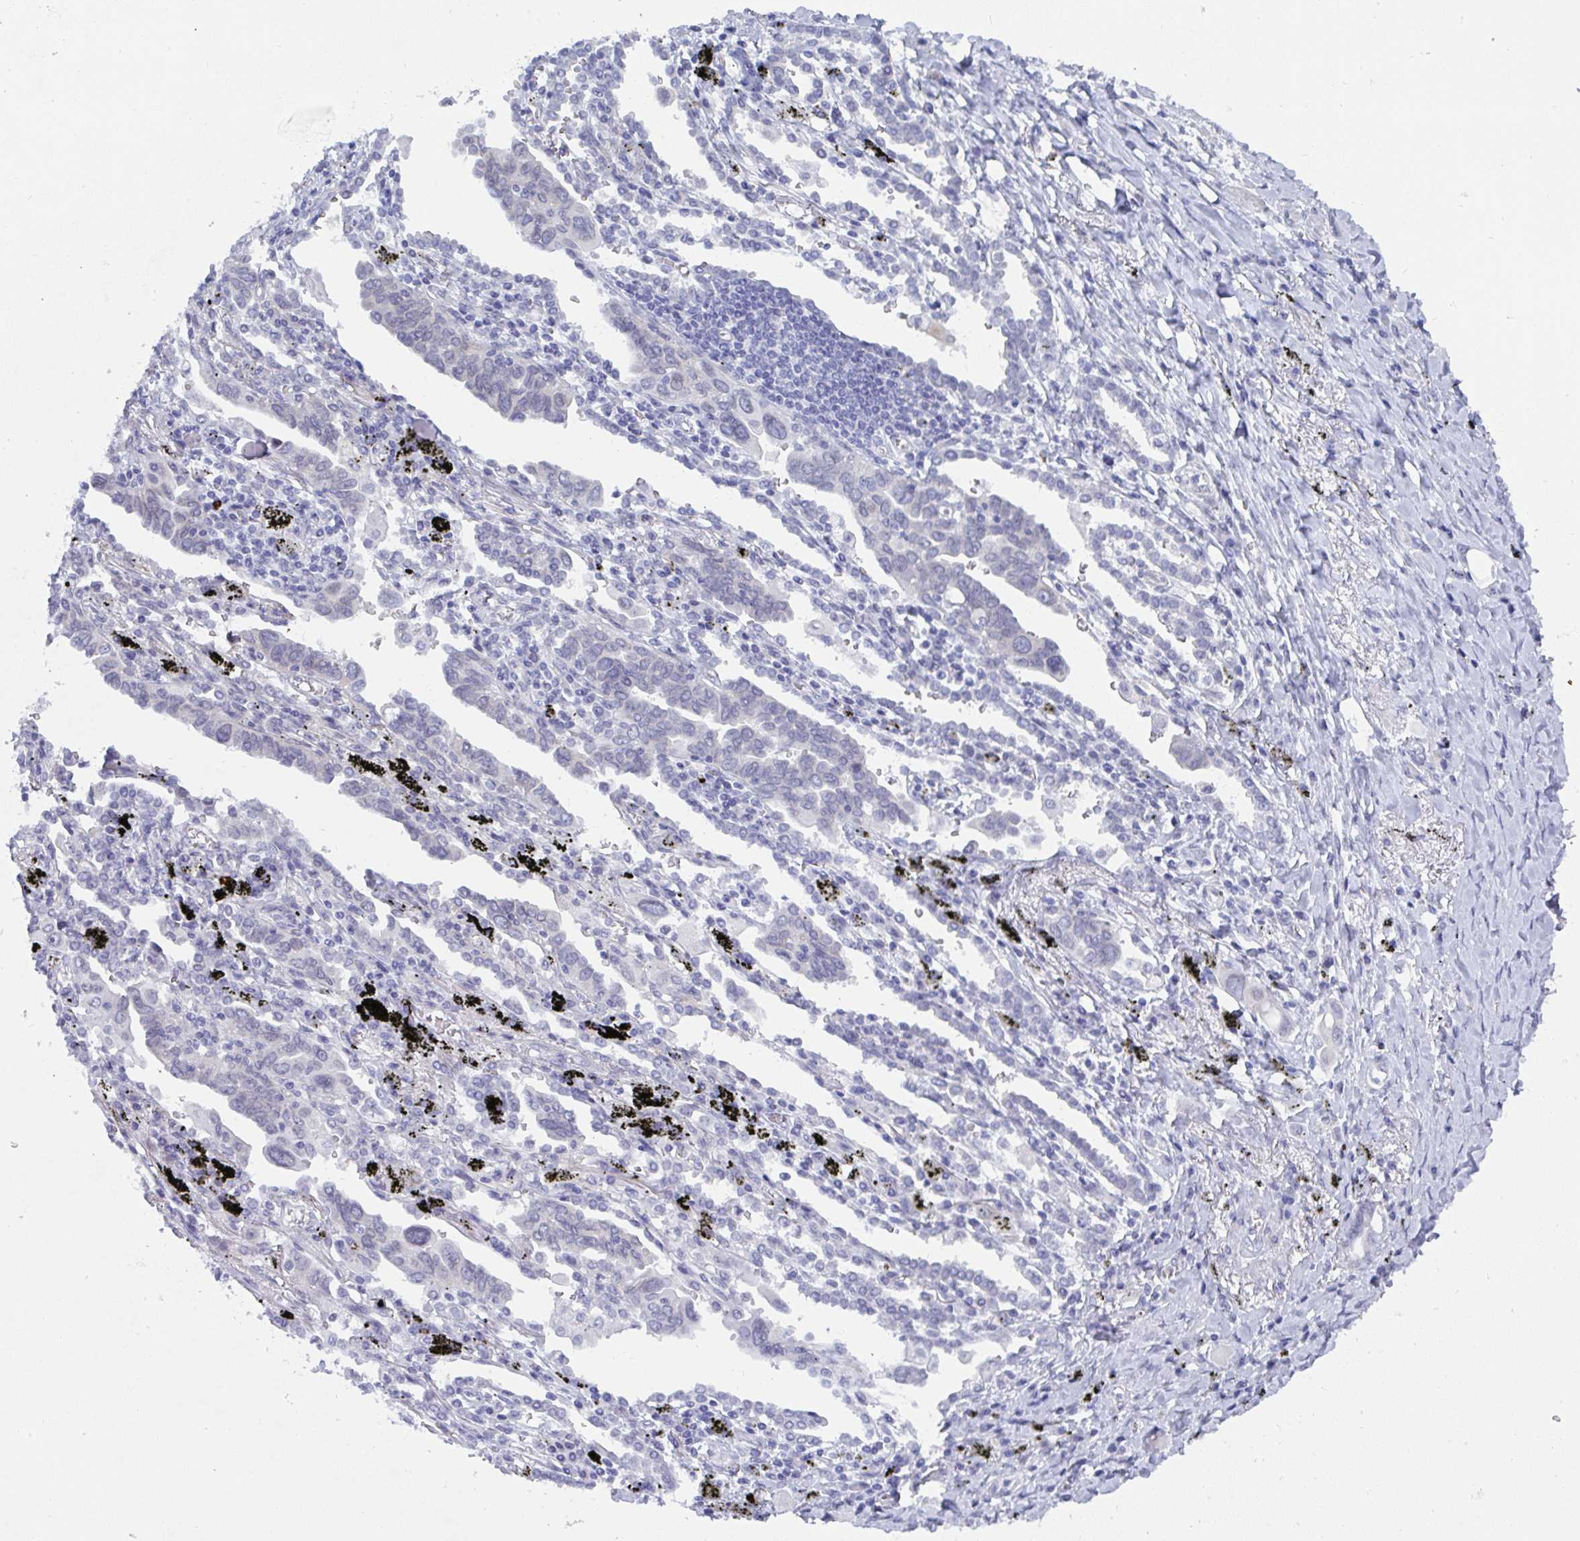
{"staining": {"intensity": "negative", "quantity": "none", "location": "none"}, "tissue": "lung cancer", "cell_type": "Tumor cells", "image_type": "cancer", "snomed": [{"axis": "morphology", "description": "Adenocarcinoma, NOS"}, {"axis": "topography", "description": "Lung"}], "caption": "The image demonstrates no staining of tumor cells in adenocarcinoma (lung).", "gene": "MFSD4A", "patient": {"sex": "male", "age": 76}}